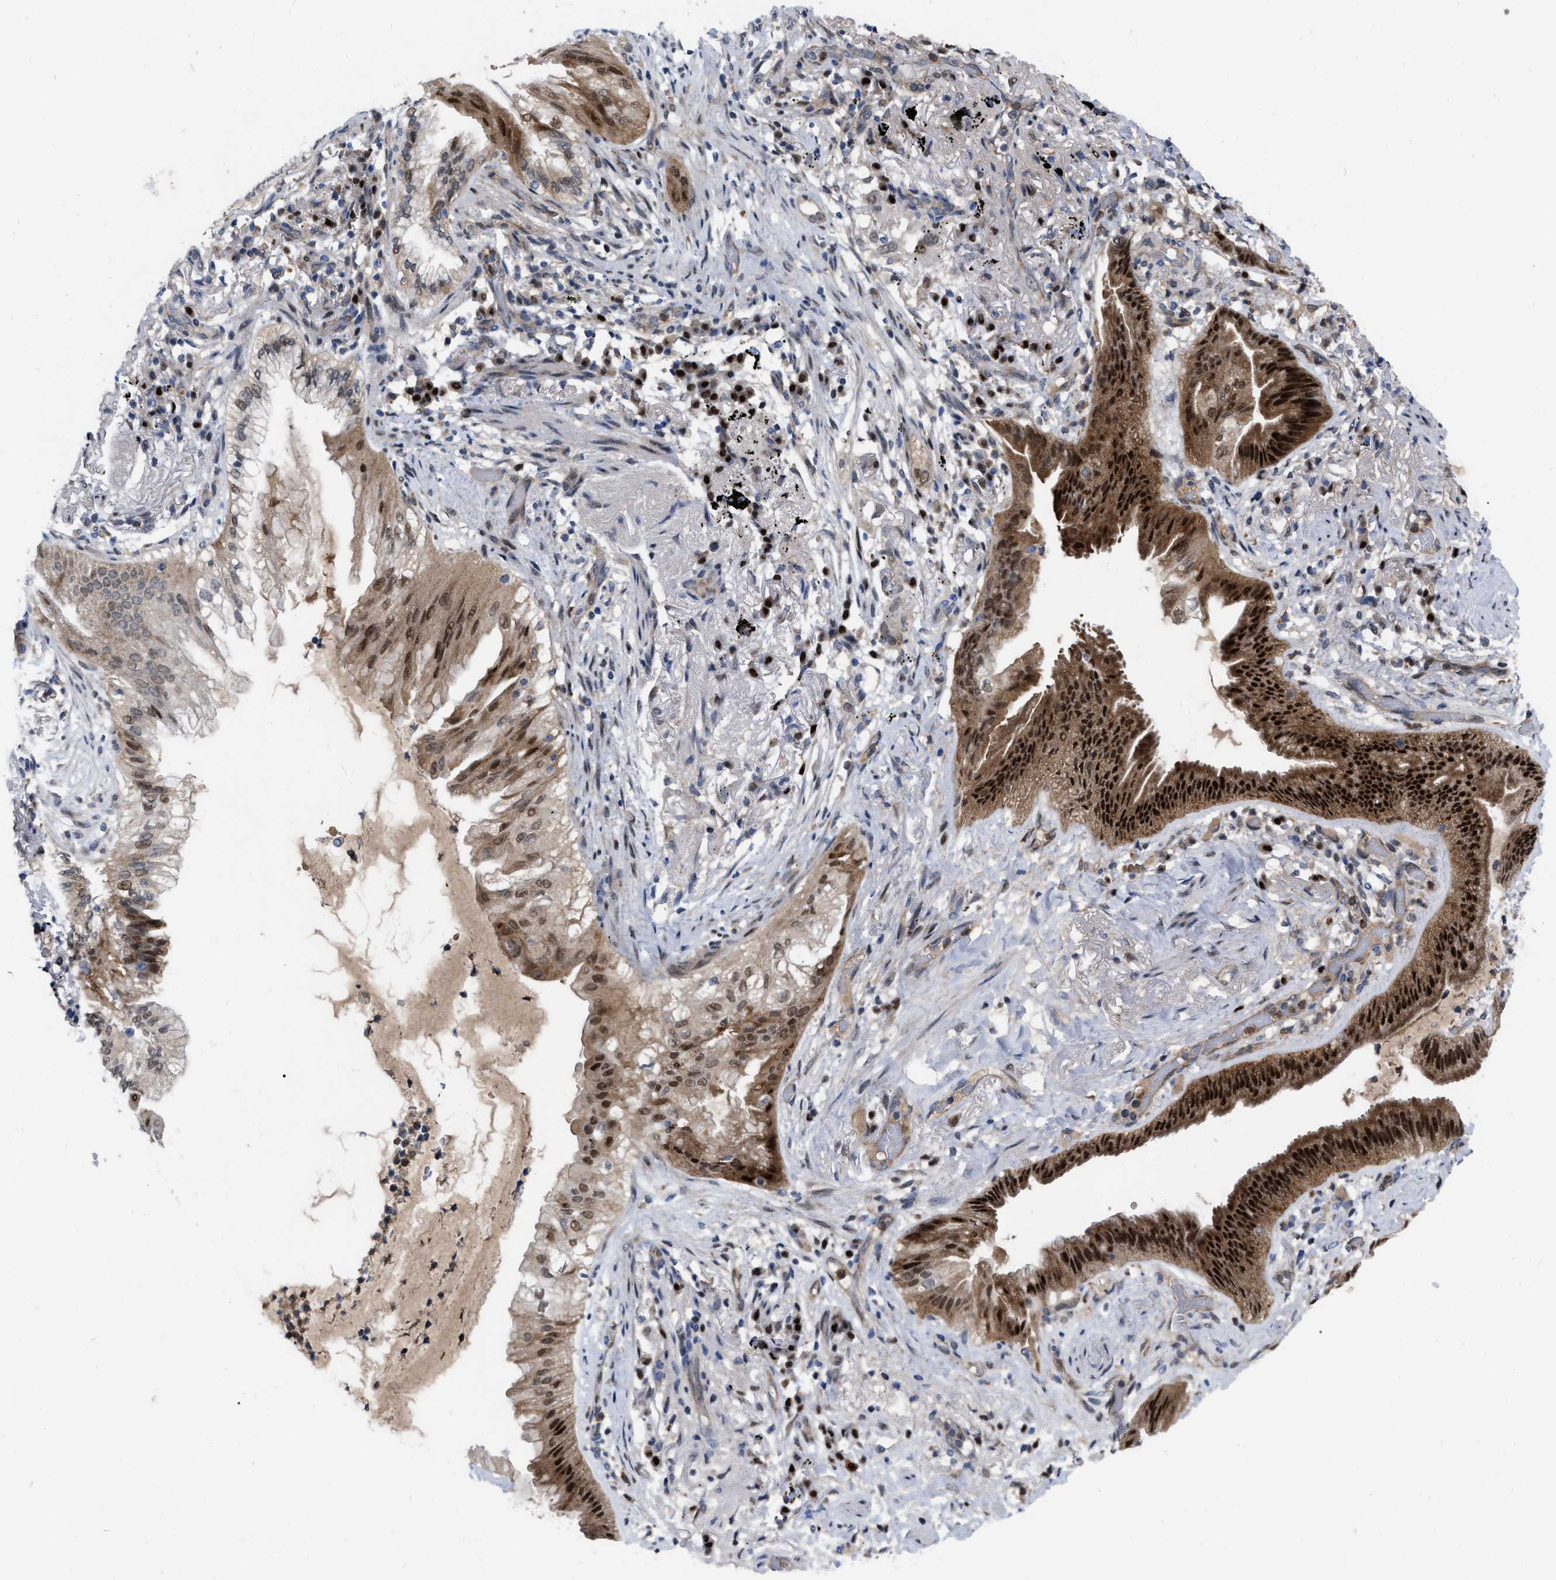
{"staining": {"intensity": "strong", "quantity": ">75%", "location": "cytoplasmic/membranous,nuclear"}, "tissue": "lung cancer", "cell_type": "Tumor cells", "image_type": "cancer", "snomed": [{"axis": "morphology", "description": "Normal tissue, NOS"}, {"axis": "morphology", "description": "Adenocarcinoma, NOS"}, {"axis": "topography", "description": "Bronchus"}, {"axis": "topography", "description": "Lung"}], "caption": "The photomicrograph shows immunohistochemical staining of lung cancer (adenocarcinoma). There is strong cytoplasmic/membranous and nuclear expression is present in approximately >75% of tumor cells.", "gene": "MDM4", "patient": {"sex": "female", "age": 70}}